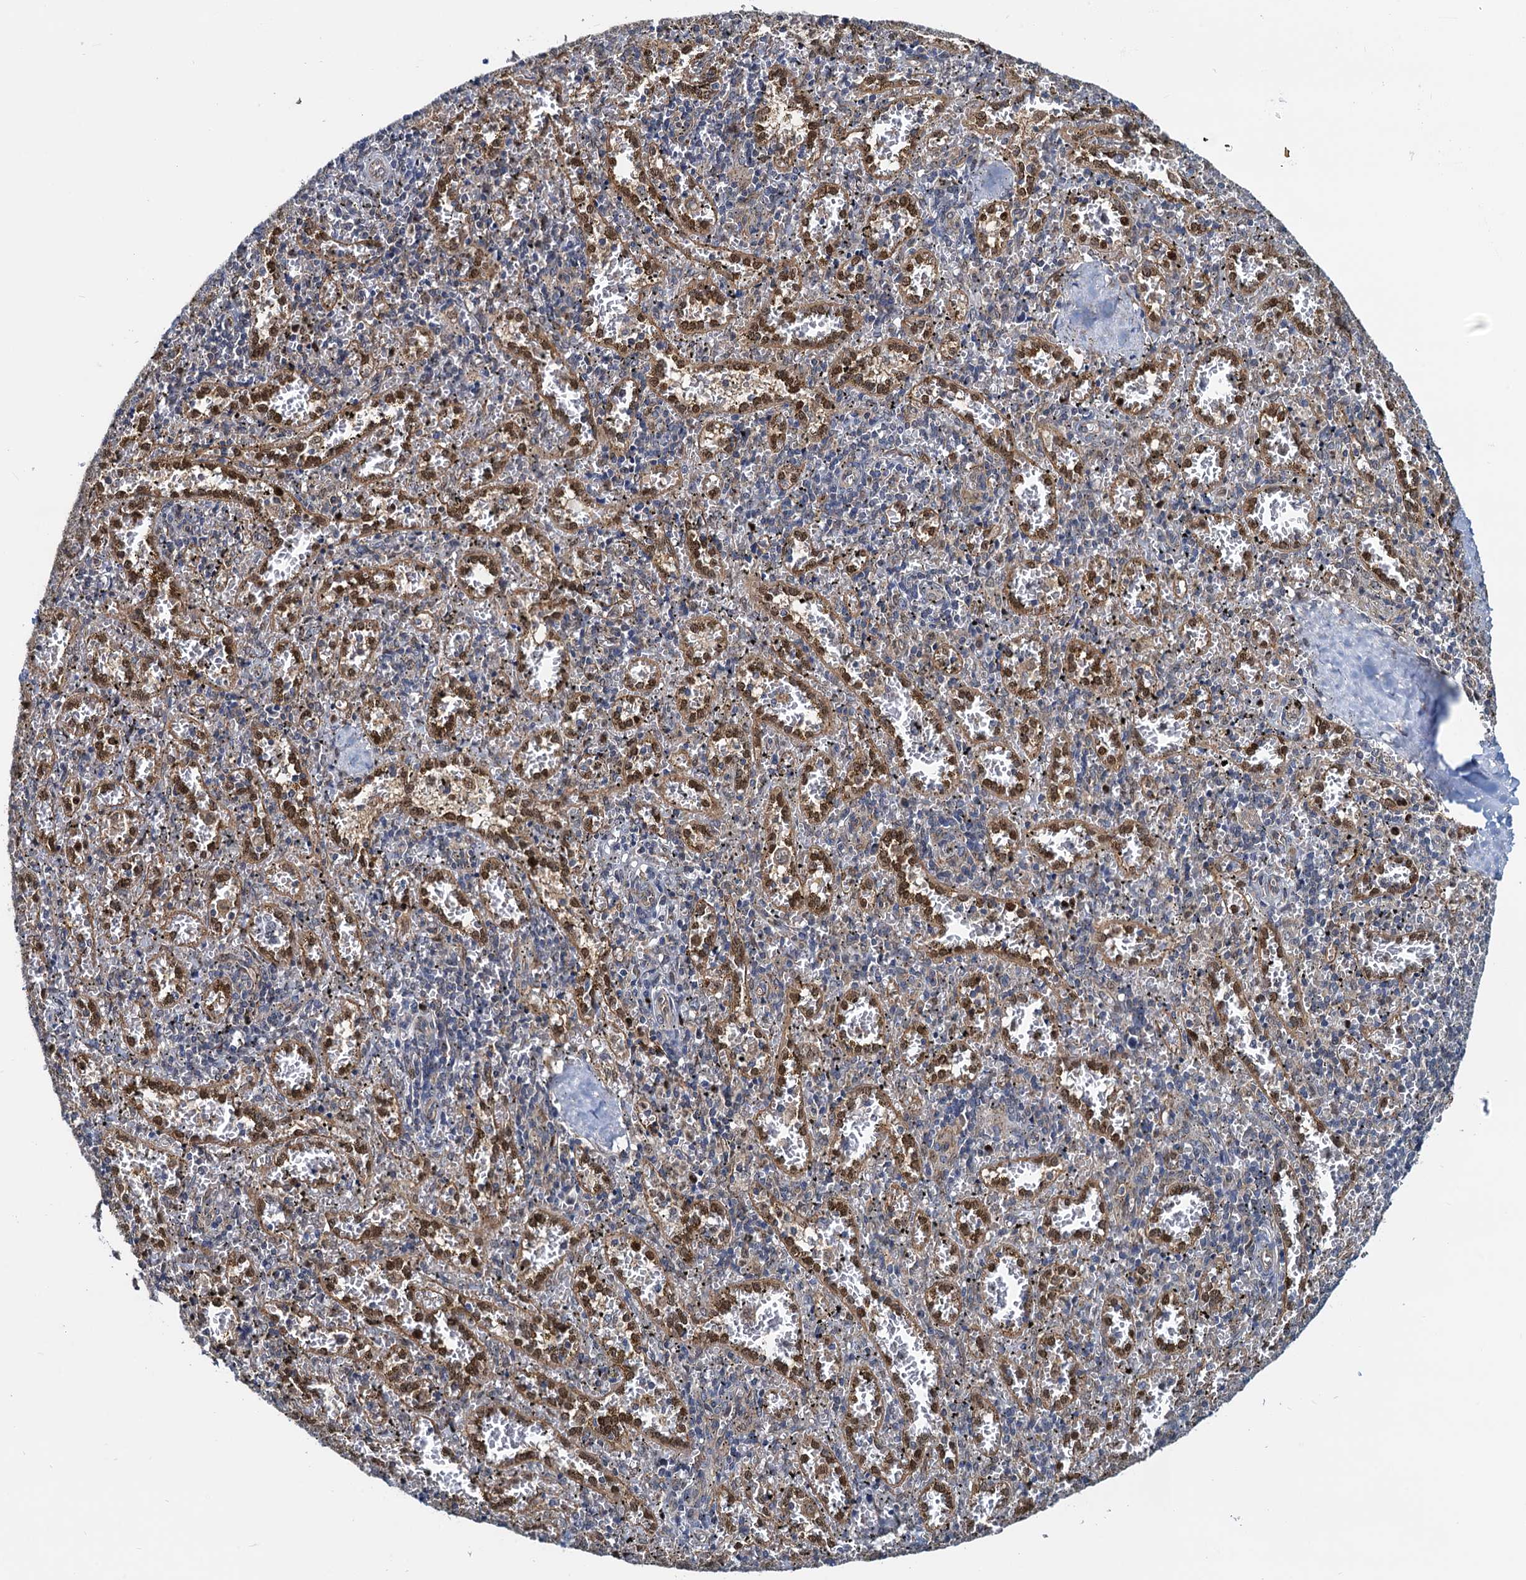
{"staining": {"intensity": "moderate", "quantity": "<25%", "location": "nuclear"}, "tissue": "spleen", "cell_type": "Cells in red pulp", "image_type": "normal", "snomed": [{"axis": "morphology", "description": "Normal tissue, NOS"}, {"axis": "topography", "description": "Spleen"}], "caption": "Spleen stained with DAB (3,3'-diaminobenzidine) IHC displays low levels of moderate nuclear expression in about <25% of cells in red pulp.", "gene": "RNF125", "patient": {"sex": "male", "age": 11}}